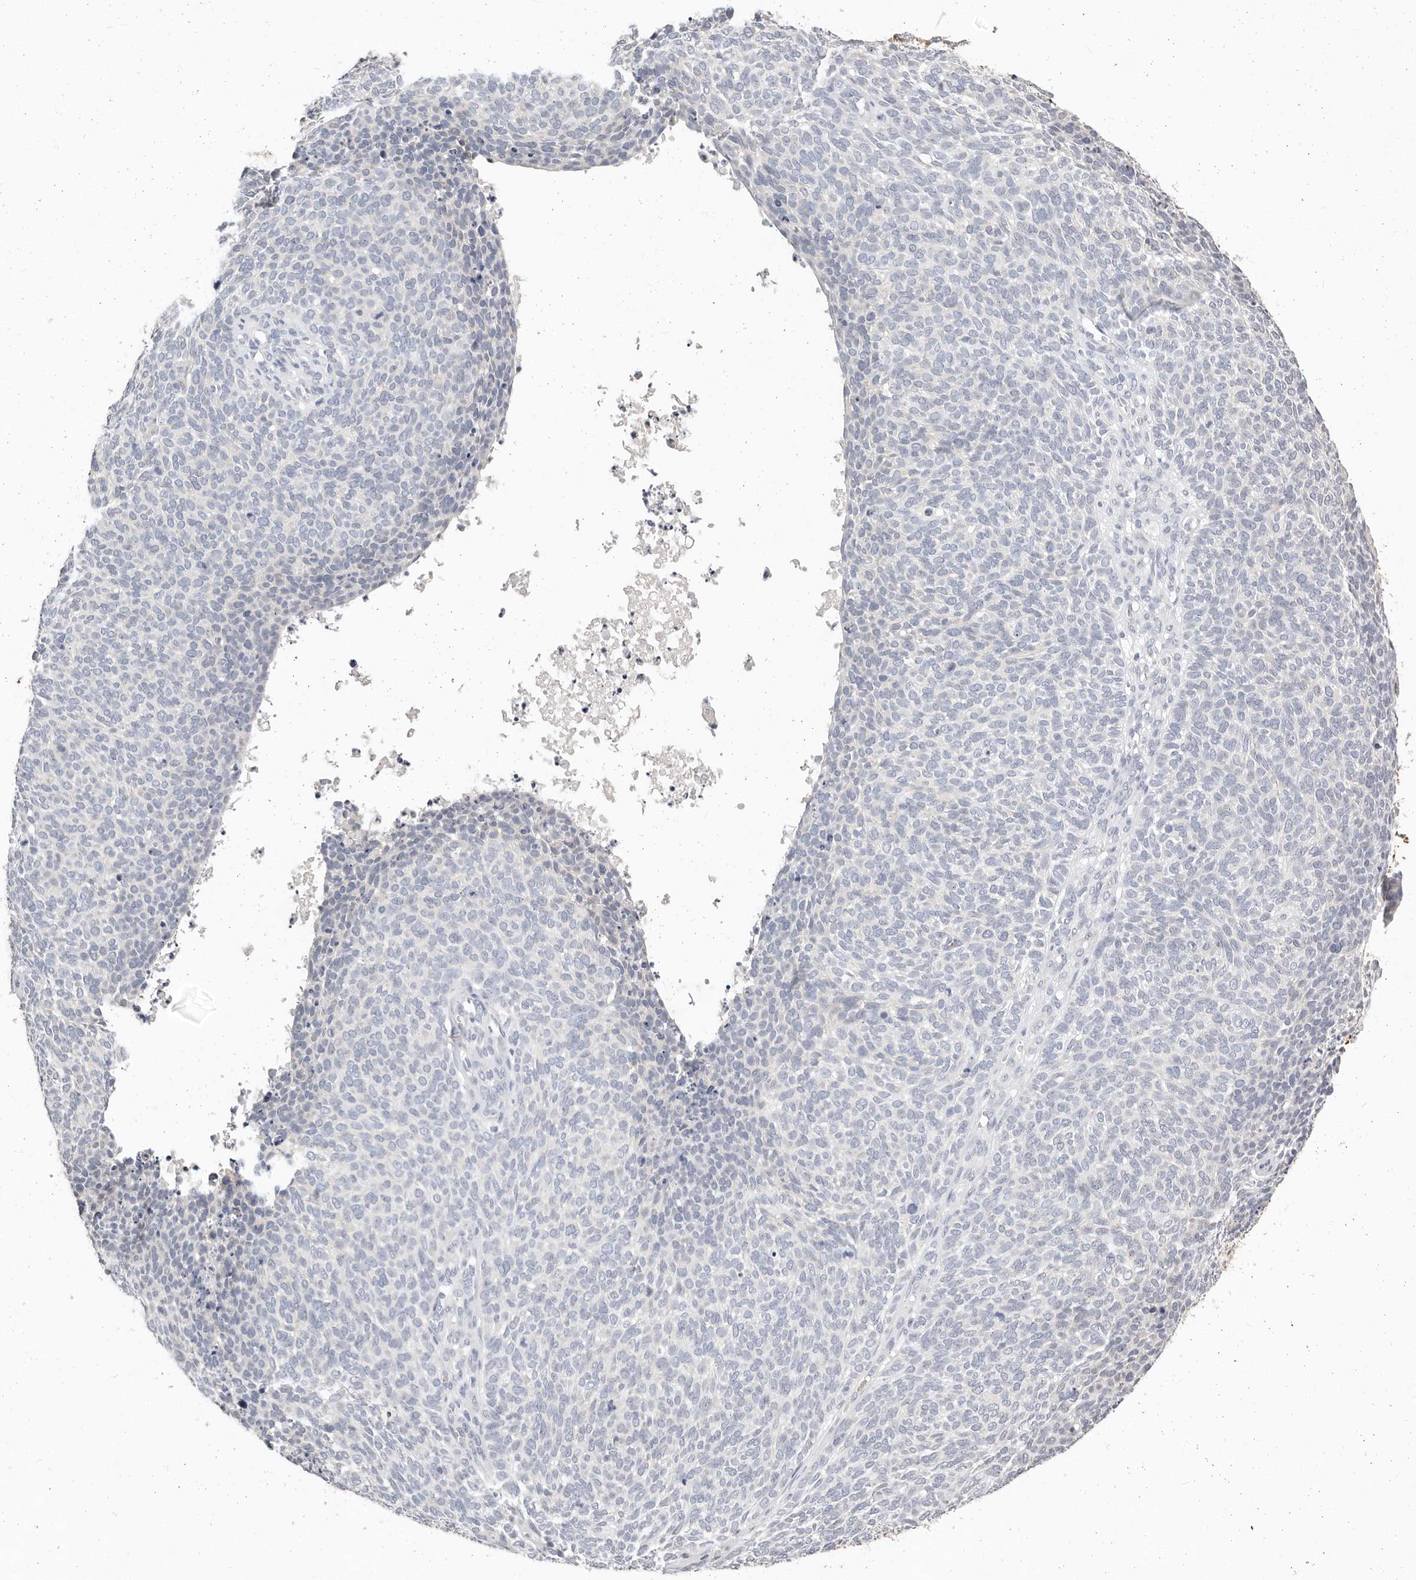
{"staining": {"intensity": "negative", "quantity": "none", "location": "none"}, "tissue": "skin cancer", "cell_type": "Tumor cells", "image_type": "cancer", "snomed": [{"axis": "morphology", "description": "Squamous cell carcinoma, NOS"}, {"axis": "topography", "description": "Skin"}], "caption": "The image demonstrates no staining of tumor cells in skin cancer (squamous cell carcinoma). (DAB (3,3'-diaminobenzidine) immunohistochemistry visualized using brightfield microscopy, high magnification).", "gene": "TMEM63B", "patient": {"sex": "female", "age": 90}}